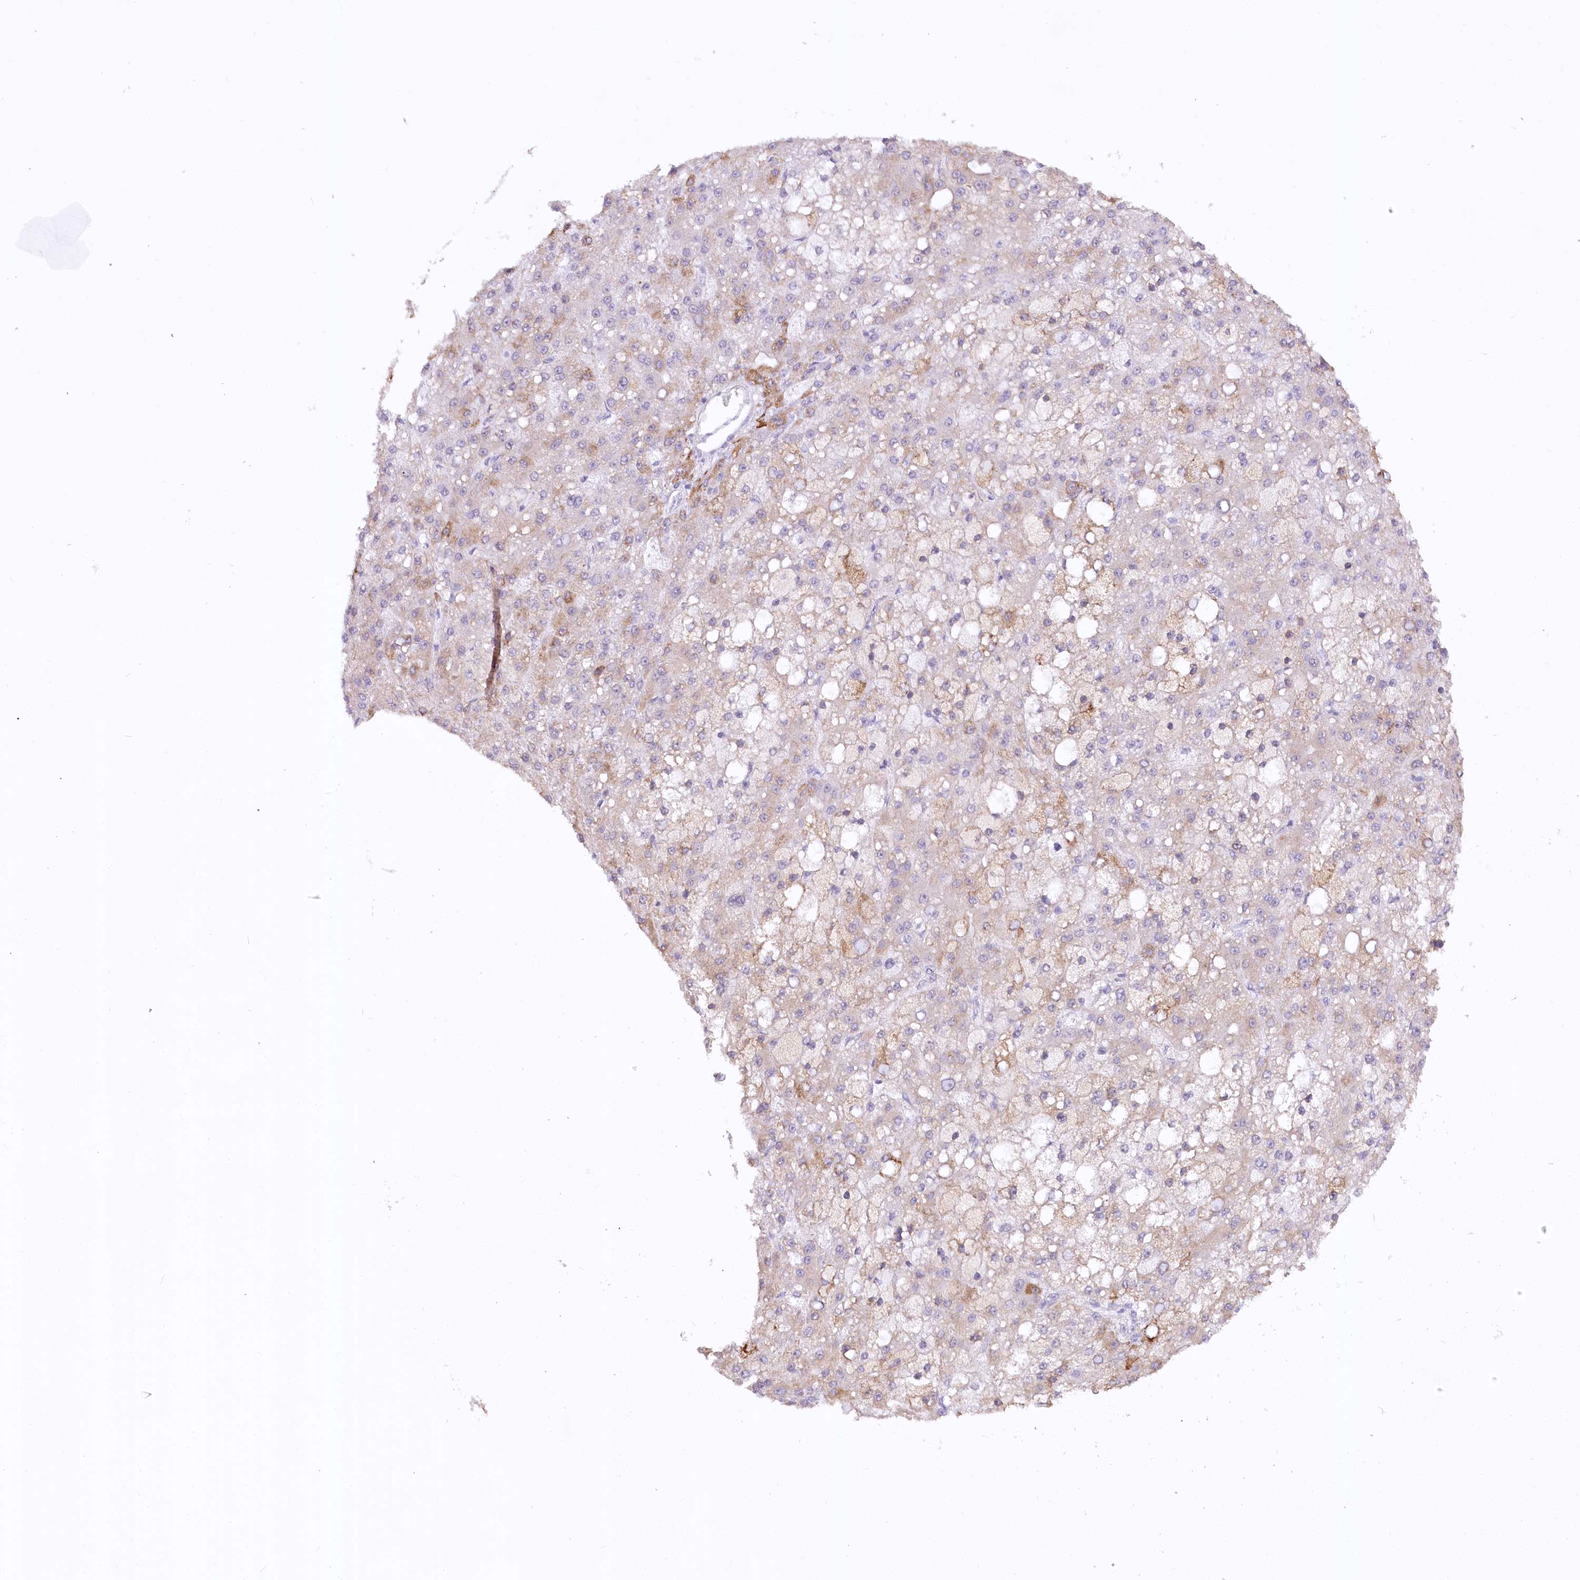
{"staining": {"intensity": "moderate", "quantity": "<25%", "location": "cytoplasmic/membranous"}, "tissue": "liver cancer", "cell_type": "Tumor cells", "image_type": "cancer", "snomed": [{"axis": "morphology", "description": "Carcinoma, Hepatocellular, NOS"}, {"axis": "topography", "description": "Liver"}], "caption": "Liver cancer (hepatocellular carcinoma) stained with immunohistochemistry (IHC) shows moderate cytoplasmic/membranous expression in about <25% of tumor cells.", "gene": "NCKAP5", "patient": {"sex": "male", "age": 67}}